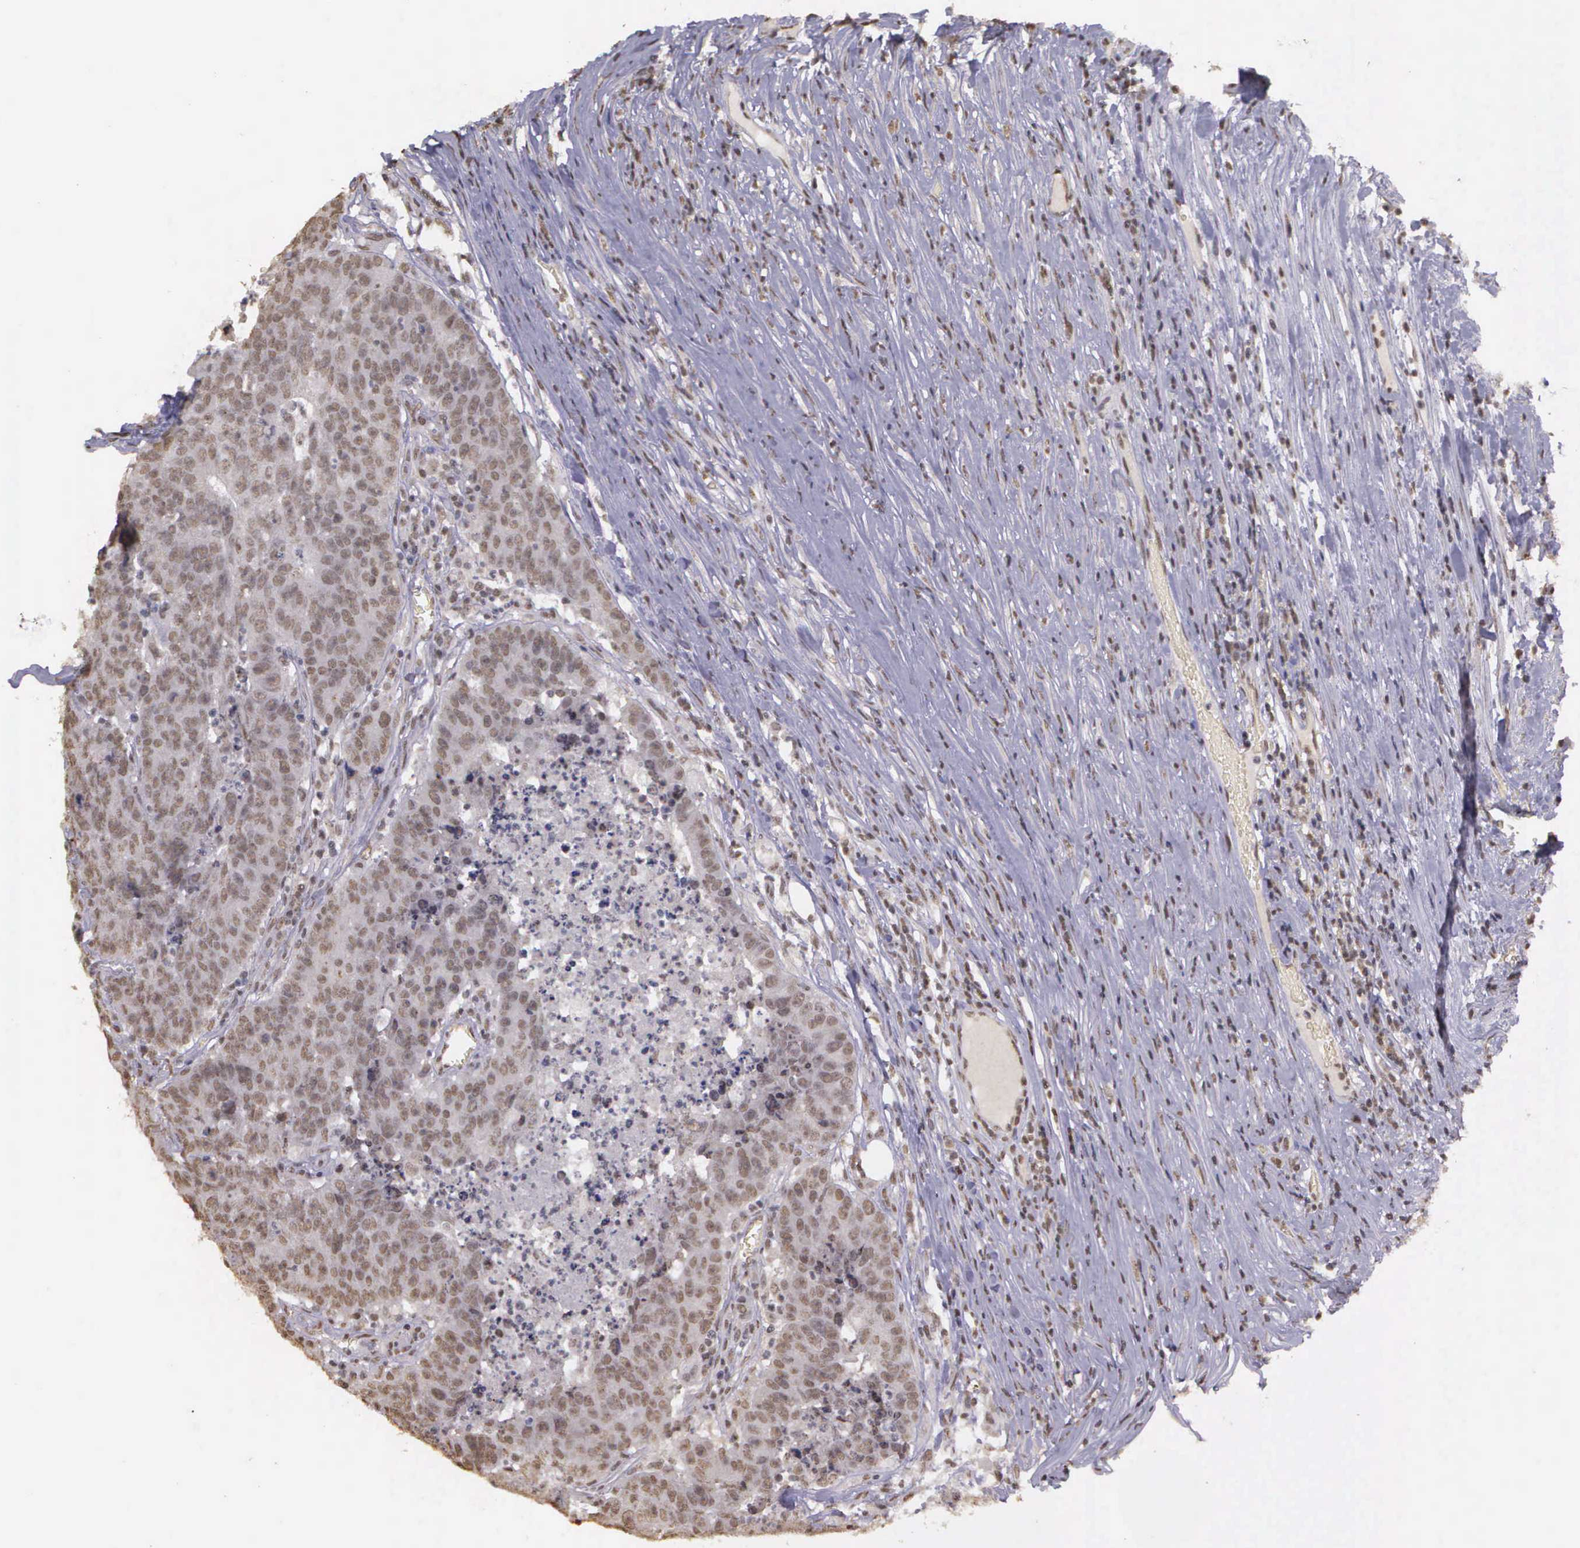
{"staining": {"intensity": "weak", "quantity": ">75%", "location": "nuclear"}, "tissue": "colorectal cancer", "cell_type": "Tumor cells", "image_type": "cancer", "snomed": [{"axis": "morphology", "description": "Adenocarcinoma, NOS"}, {"axis": "topography", "description": "Colon"}], "caption": "A low amount of weak nuclear positivity is appreciated in about >75% of tumor cells in colorectal adenocarcinoma tissue. The protein is stained brown, and the nuclei are stained in blue (DAB IHC with brightfield microscopy, high magnification).", "gene": "ARMCX5", "patient": {"sex": "female", "age": 53}}